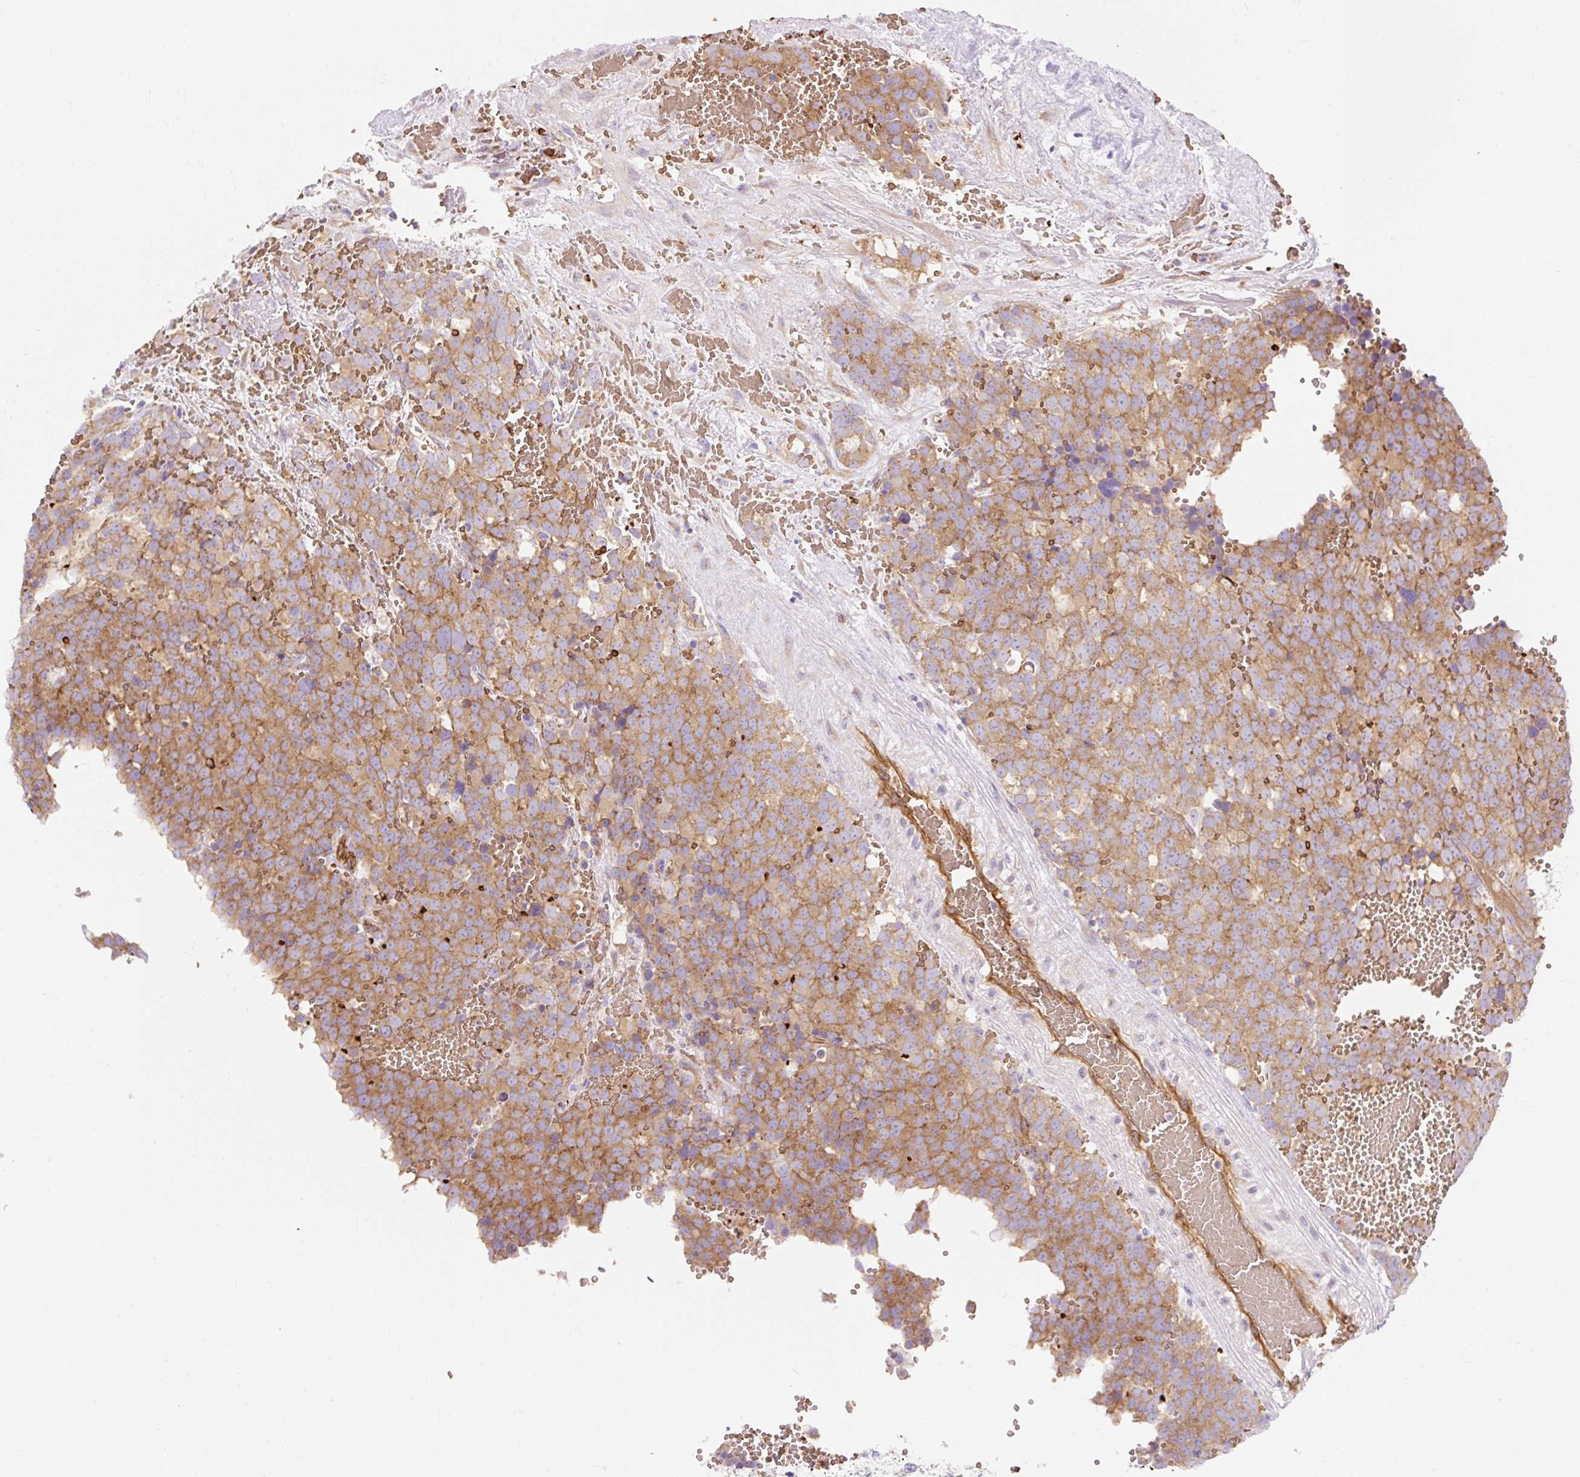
{"staining": {"intensity": "moderate", "quantity": ">75%", "location": "cytoplasmic/membranous"}, "tissue": "testis cancer", "cell_type": "Tumor cells", "image_type": "cancer", "snomed": [{"axis": "morphology", "description": "Seminoma, NOS"}, {"axis": "topography", "description": "Testis"}], "caption": "Tumor cells display medium levels of moderate cytoplasmic/membranous staining in approximately >75% of cells in testis seminoma.", "gene": "HIP1R", "patient": {"sex": "male", "age": 71}}